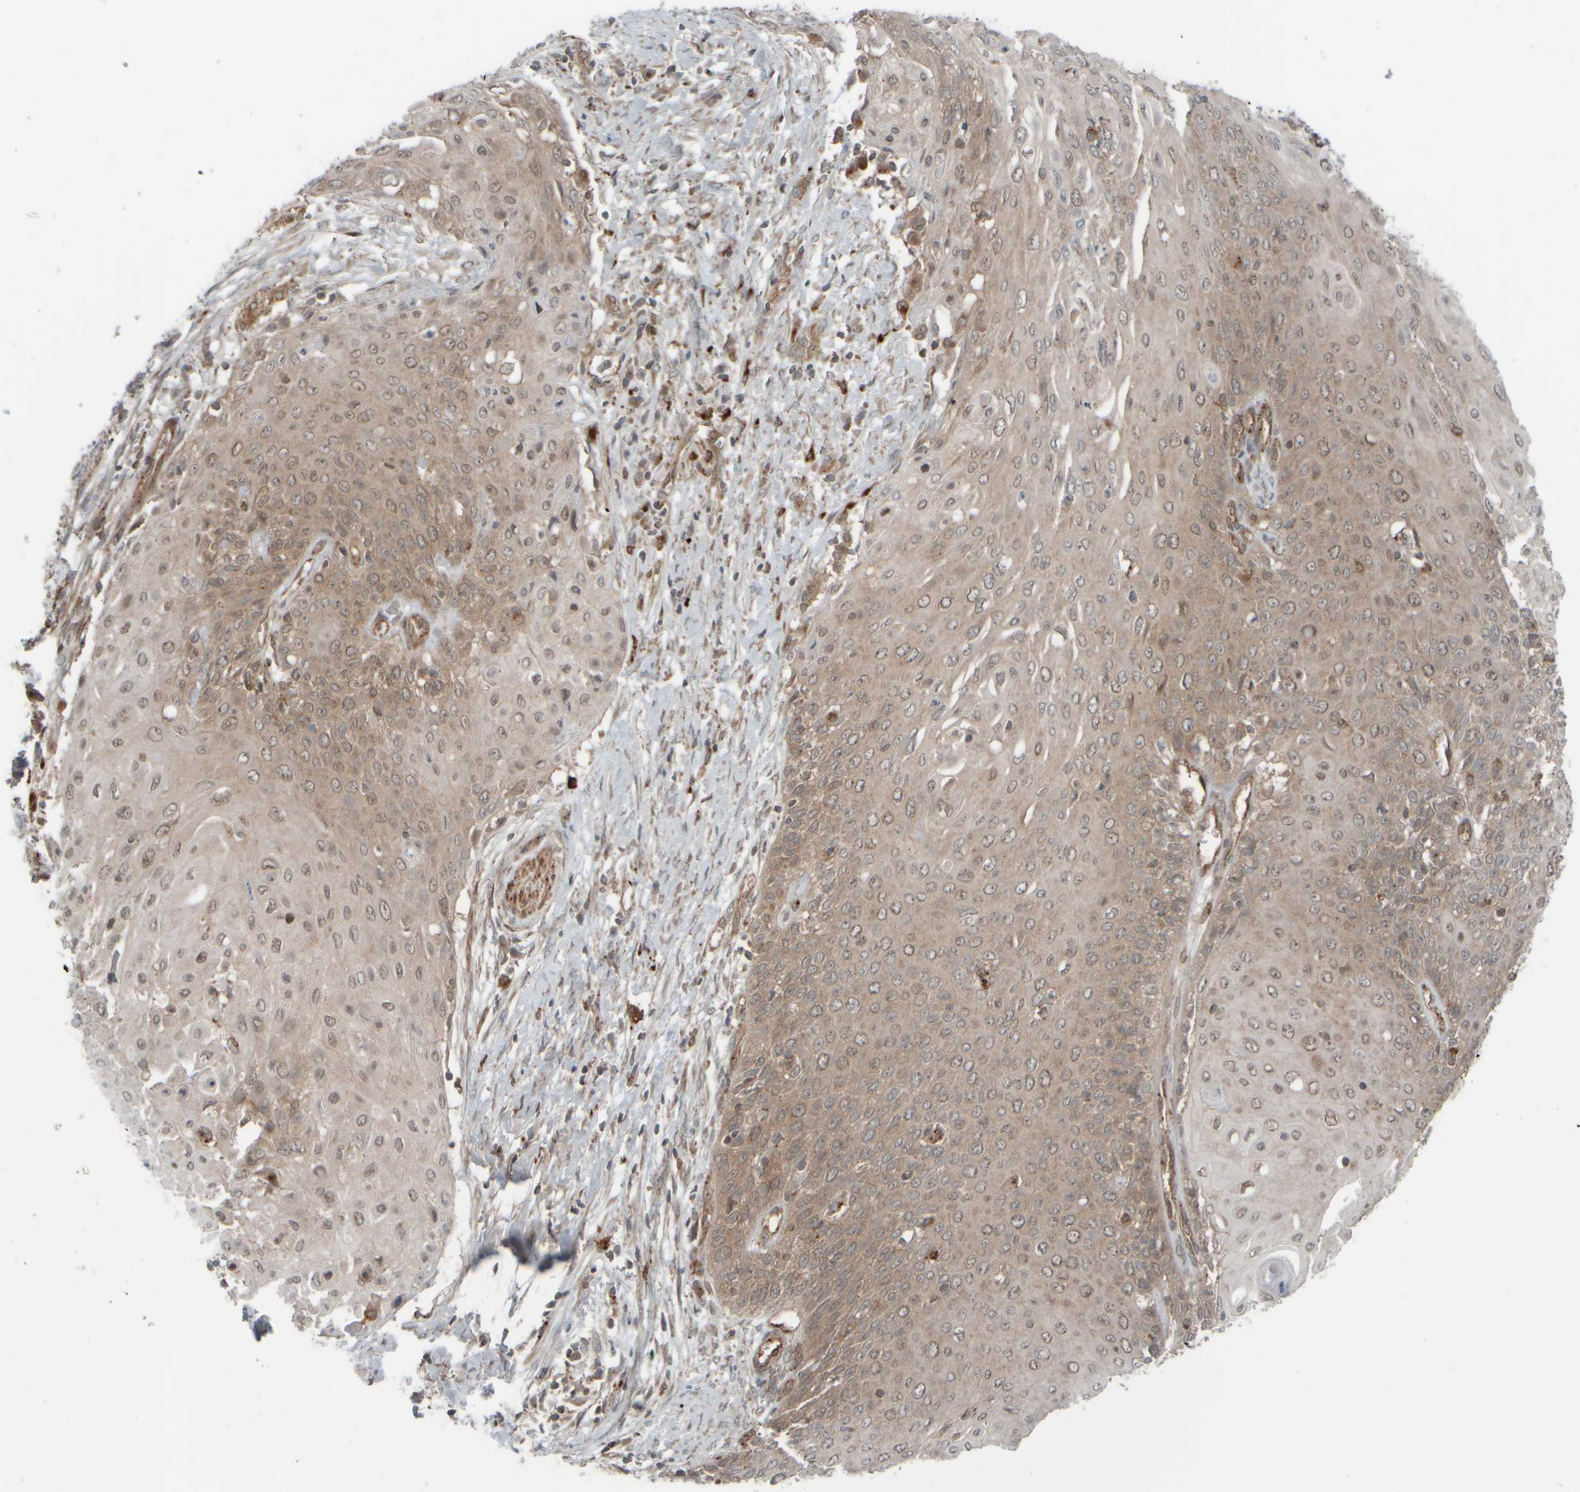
{"staining": {"intensity": "weak", "quantity": ">75%", "location": "cytoplasmic/membranous,nuclear"}, "tissue": "cervical cancer", "cell_type": "Tumor cells", "image_type": "cancer", "snomed": [{"axis": "morphology", "description": "Squamous cell carcinoma, NOS"}, {"axis": "topography", "description": "Cervix"}], "caption": "Weak cytoplasmic/membranous and nuclear positivity is present in about >75% of tumor cells in cervical cancer (squamous cell carcinoma). The staining was performed using DAB (3,3'-diaminobenzidine) to visualize the protein expression in brown, while the nuclei were stained in blue with hematoxylin (Magnification: 20x).", "gene": "GIGYF1", "patient": {"sex": "female", "age": 39}}